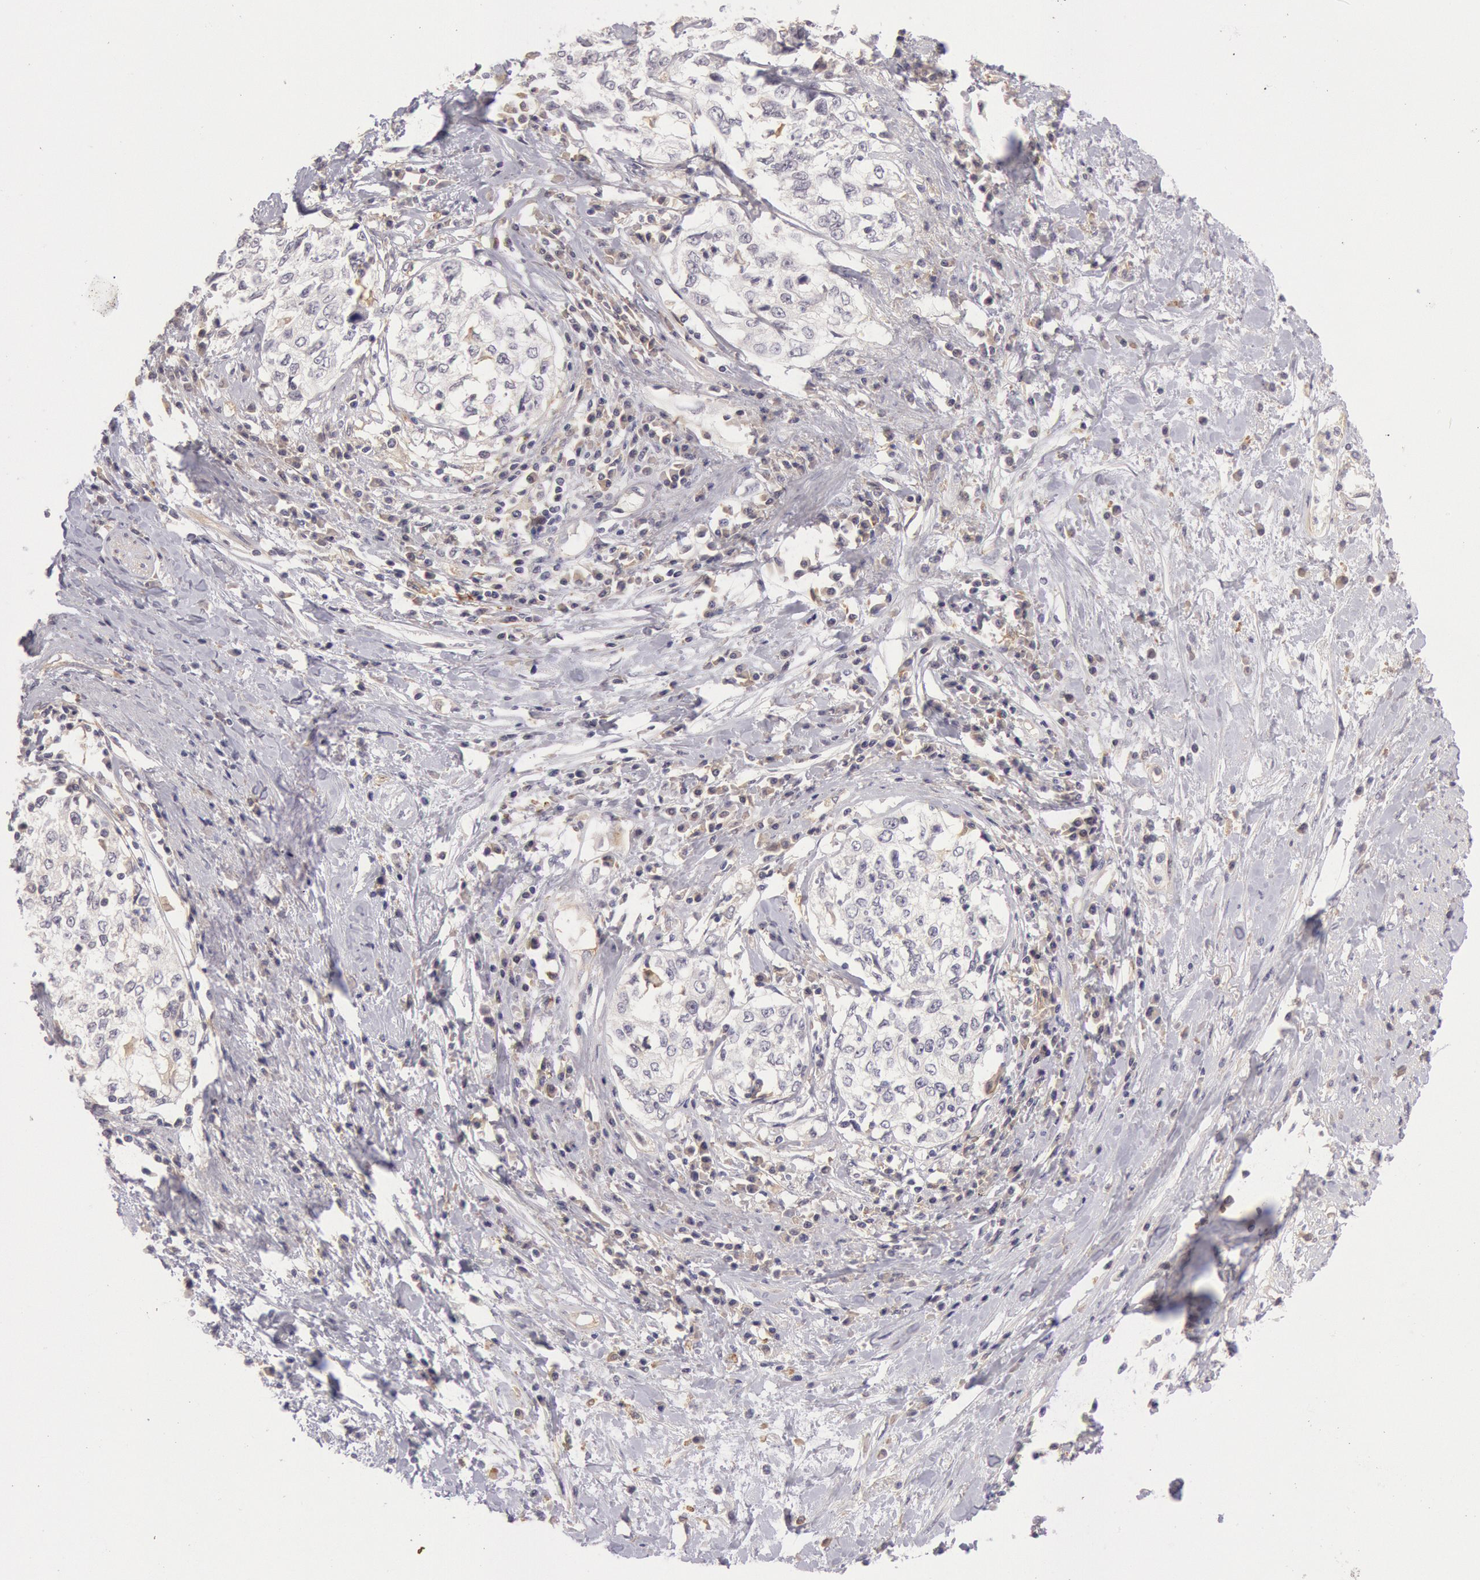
{"staining": {"intensity": "negative", "quantity": "none", "location": "none"}, "tissue": "cervical cancer", "cell_type": "Tumor cells", "image_type": "cancer", "snomed": [{"axis": "morphology", "description": "Squamous cell carcinoma, NOS"}, {"axis": "topography", "description": "Cervix"}], "caption": "DAB immunohistochemical staining of human squamous cell carcinoma (cervical) shows no significant expression in tumor cells.", "gene": "MYO5A", "patient": {"sex": "female", "age": 57}}